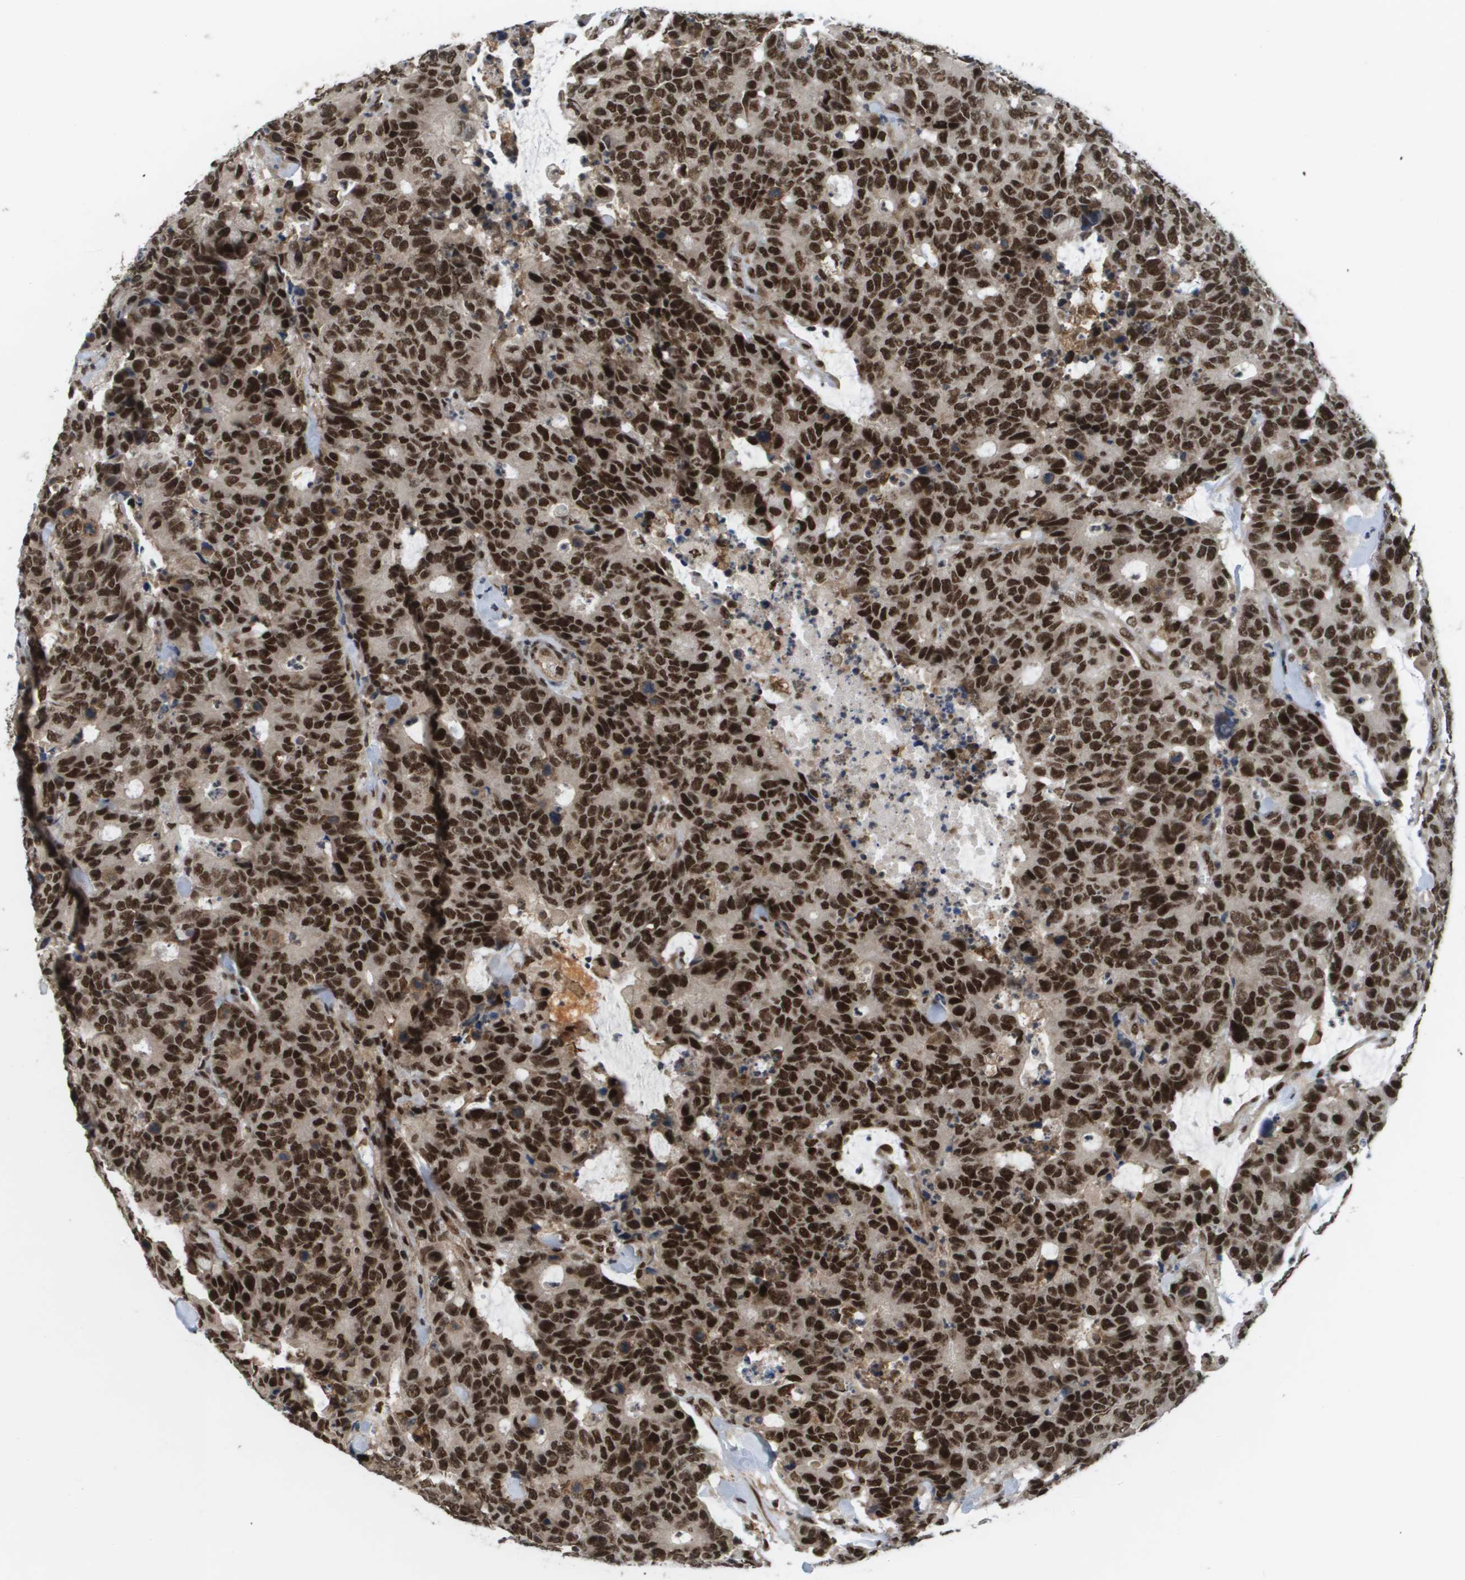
{"staining": {"intensity": "strong", "quantity": ">75%", "location": "cytoplasmic/membranous,nuclear"}, "tissue": "colorectal cancer", "cell_type": "Tumor cells", "image_type": "cancer", "snomed": [{"axis": "morphology", "description": "Adenocarcinoma, NOS"}, {"axis": "topography", "description": "Colon"}], "caption": "This is an image of immunohistochemistry staining of colorectal cancer, which shows strong staining in the cytoplasmic/membranous and nuclear of tumor cells.", "gene": "PRCC", "patient": {"sex": "female", "age": 86}}